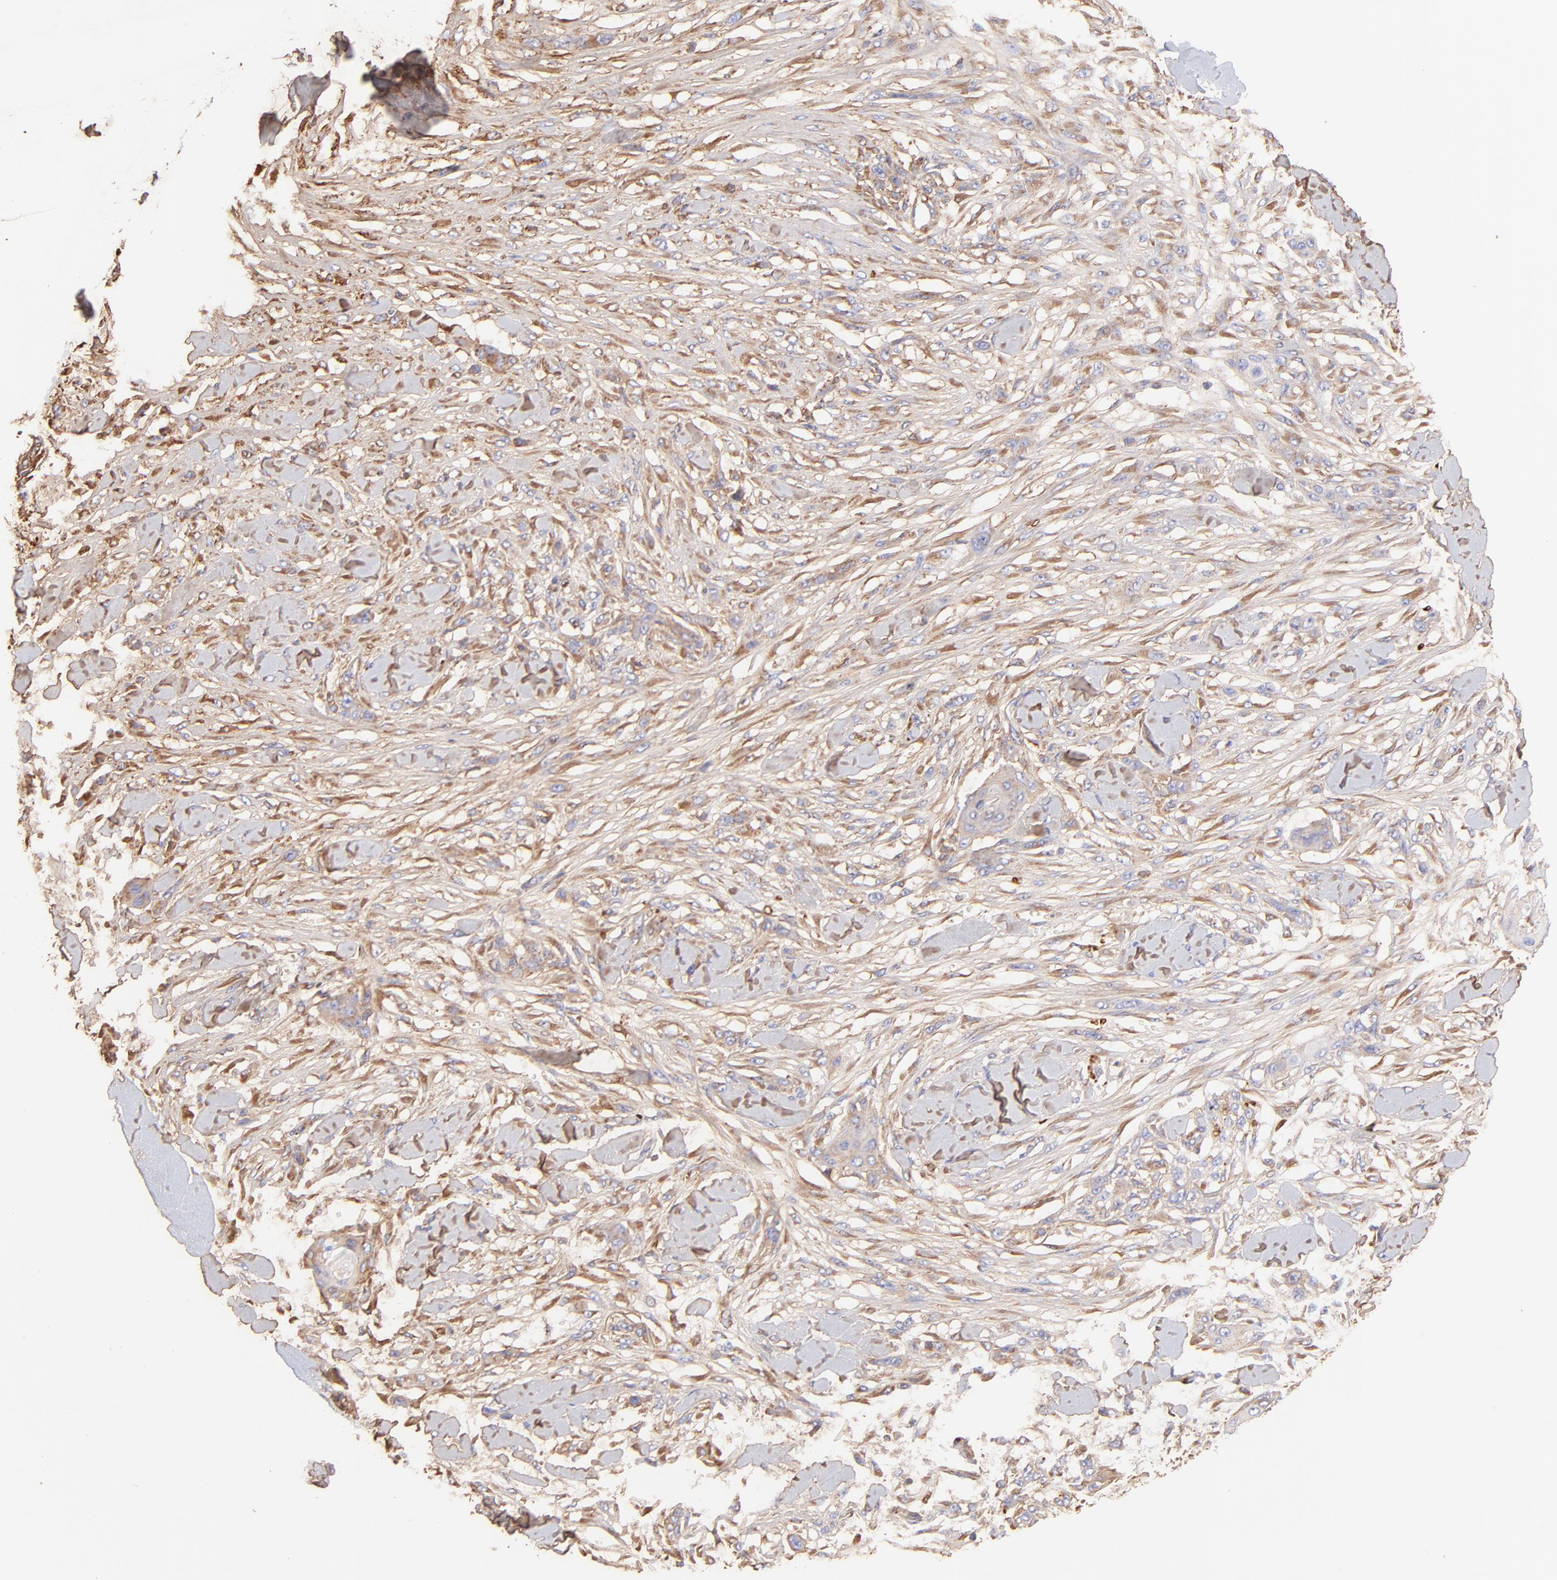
{"staining": {"intensity": "moderate", "quantity": ">75%", "location": "cytoplasmic/membranous"}, "tissue": "skin cancer", "cell_type": "Tumor cells", "image_type": "cancer", "snomed": [{"axis": "morphology", "description": "Squamous cell carcinoma, NOS"}, {"axis": "topography", "description": "Skin"}], "caption": "Immunohistochemical staining of human skin cancer (squamous cell carcinoma) displays moderate cytoplasmic/membranous protein positivity in approximately >75% of tumor cells.", "gene": "BGN", "patient": {"sex": "female", "age": 59}}